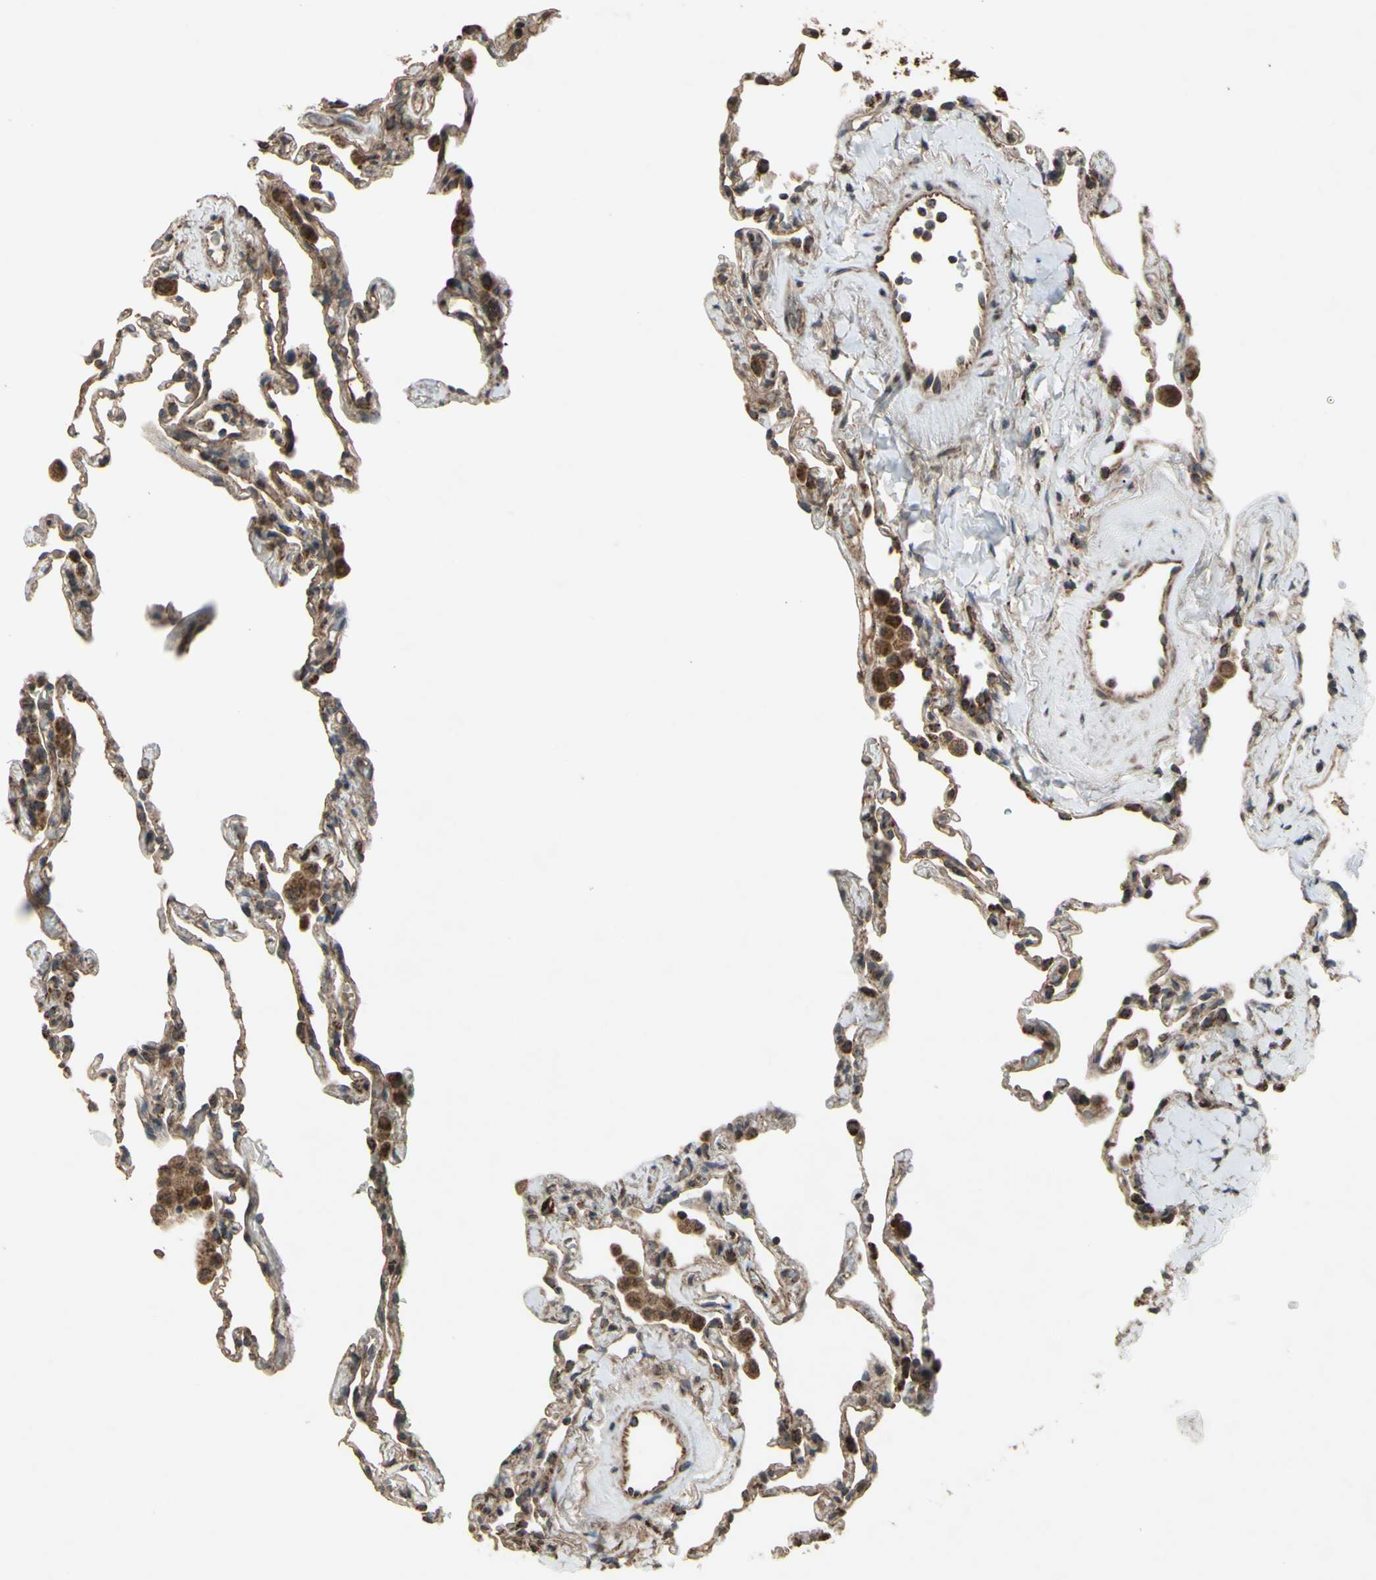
{"staining": {"intensity": "weak", "quantity": ">75%", "location": "cytoplasmic/membranous"}, "tissue": "lung", "cell_type": "Alveolar cells", "image_type": "normal", "snomed": [{"axis": "morphology", "description": "Normal tissue, NOS"}, {"axis": "topography", "description": "Lung"}], "caption": "A photomicrograph of human lung stained for a protein displays weak cytoplasmic/membranous brown staining in alveolar cells.", "gene": "ACOT8", "patient": {"sex": "male", "age": 59}}